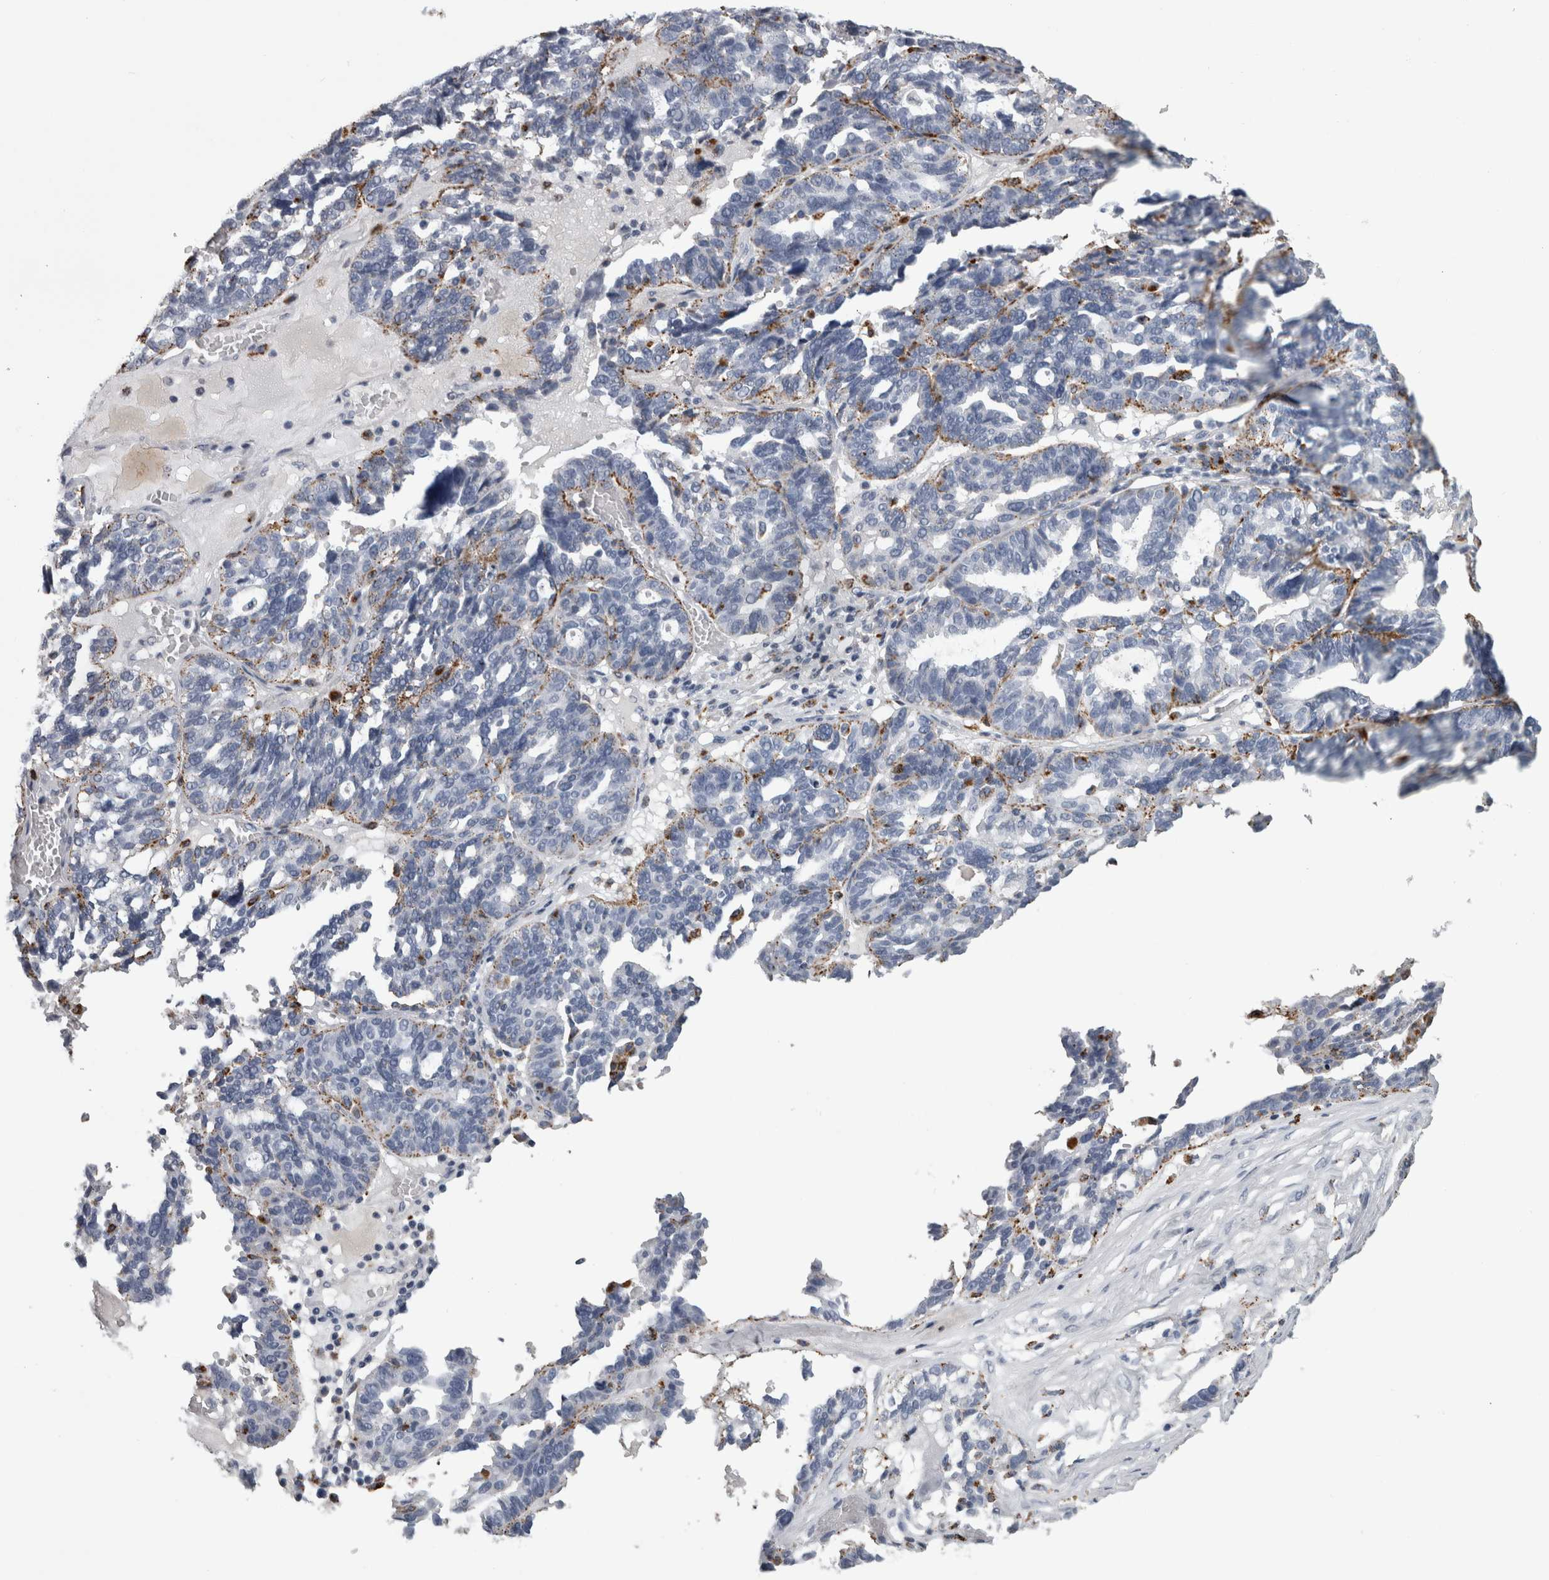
{"staining": {"intensity": "weak", "quantity": "25%-75%", "location": "cytoplasmic/membranous"}, "tissue": "ovarian cancer", "cell_type": "Tumor cells", "image_type": "cancer", "snomed": [{"axis": "morphology", "description": "Cystadenocarcinoma, serous, NOS"}, {"axis": "topography", "description": "Ovary"}], "caption": "Immunohistochemistry (IHC) (DAB (3,3'-diaminobenzidine)) staining of ovarian serous cystadenocarcinoma exhibits weak cytoplasmic/membranous protein positivity in about 25%-75% of tumor cells. (DAB (3,3'-diaminobenzidine) IHC with brightfield microscopy, high magnification).", "gene": "DPP7", "patient": {"sex": "female", "age": 59}}